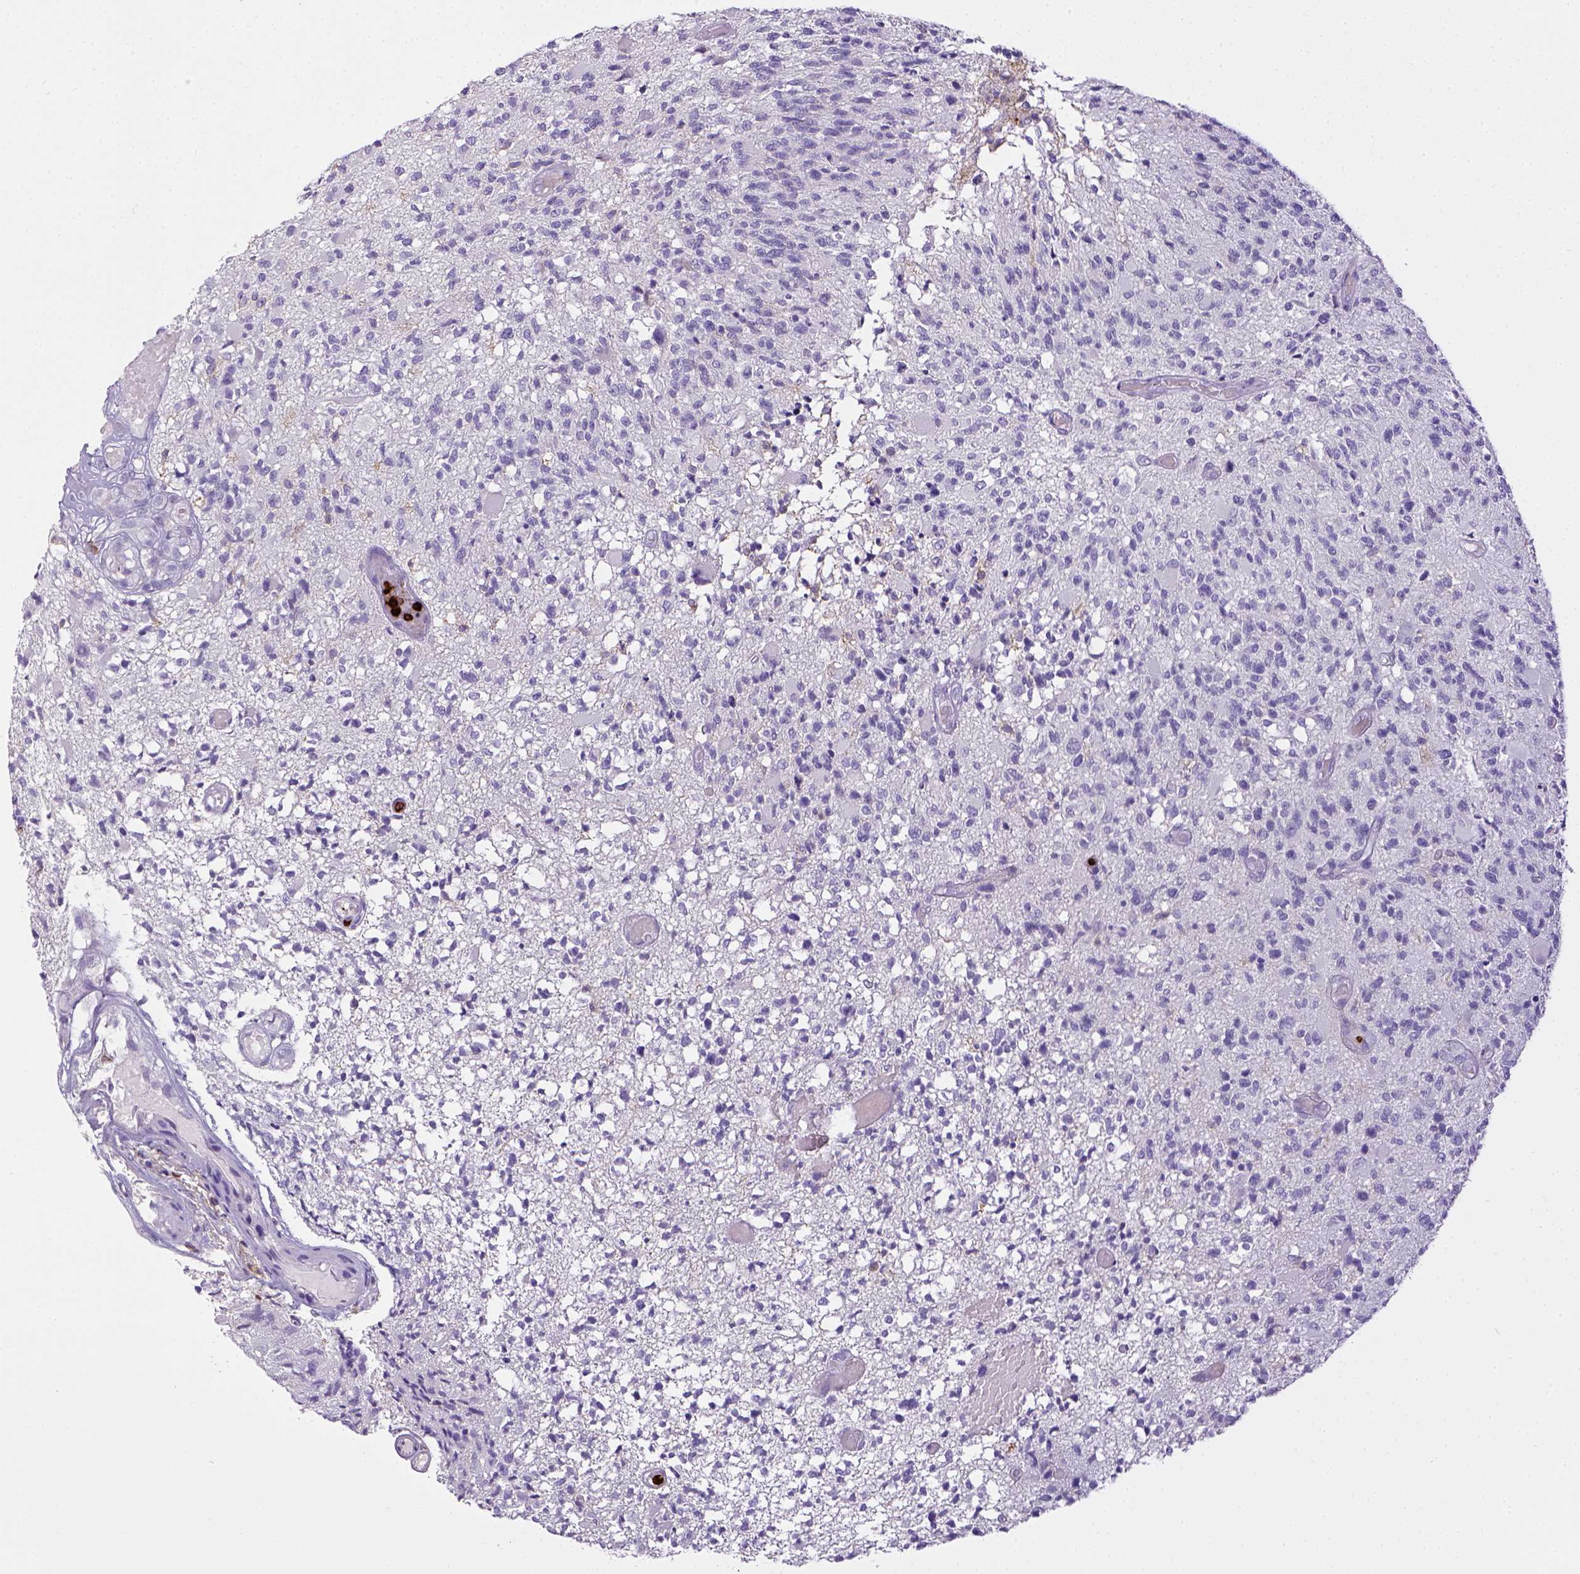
{"staining": {"intensity": "negative", "quantity": "none", "location": "none"}, "tissue": "glioma", "cell_type": "Tumor cells", "image_type": "cancer", "snomed": [{"axis": "morphology", "description": "Glioma, malignant, High grade"}, {"axis": "topography", "description": "Brain"}], "caption": "Immunohistochemical staining of glioma displays no significant staining in tumor cells.", "gene": "ITGAM", "patient": {"sex": "female", "age": 63}}